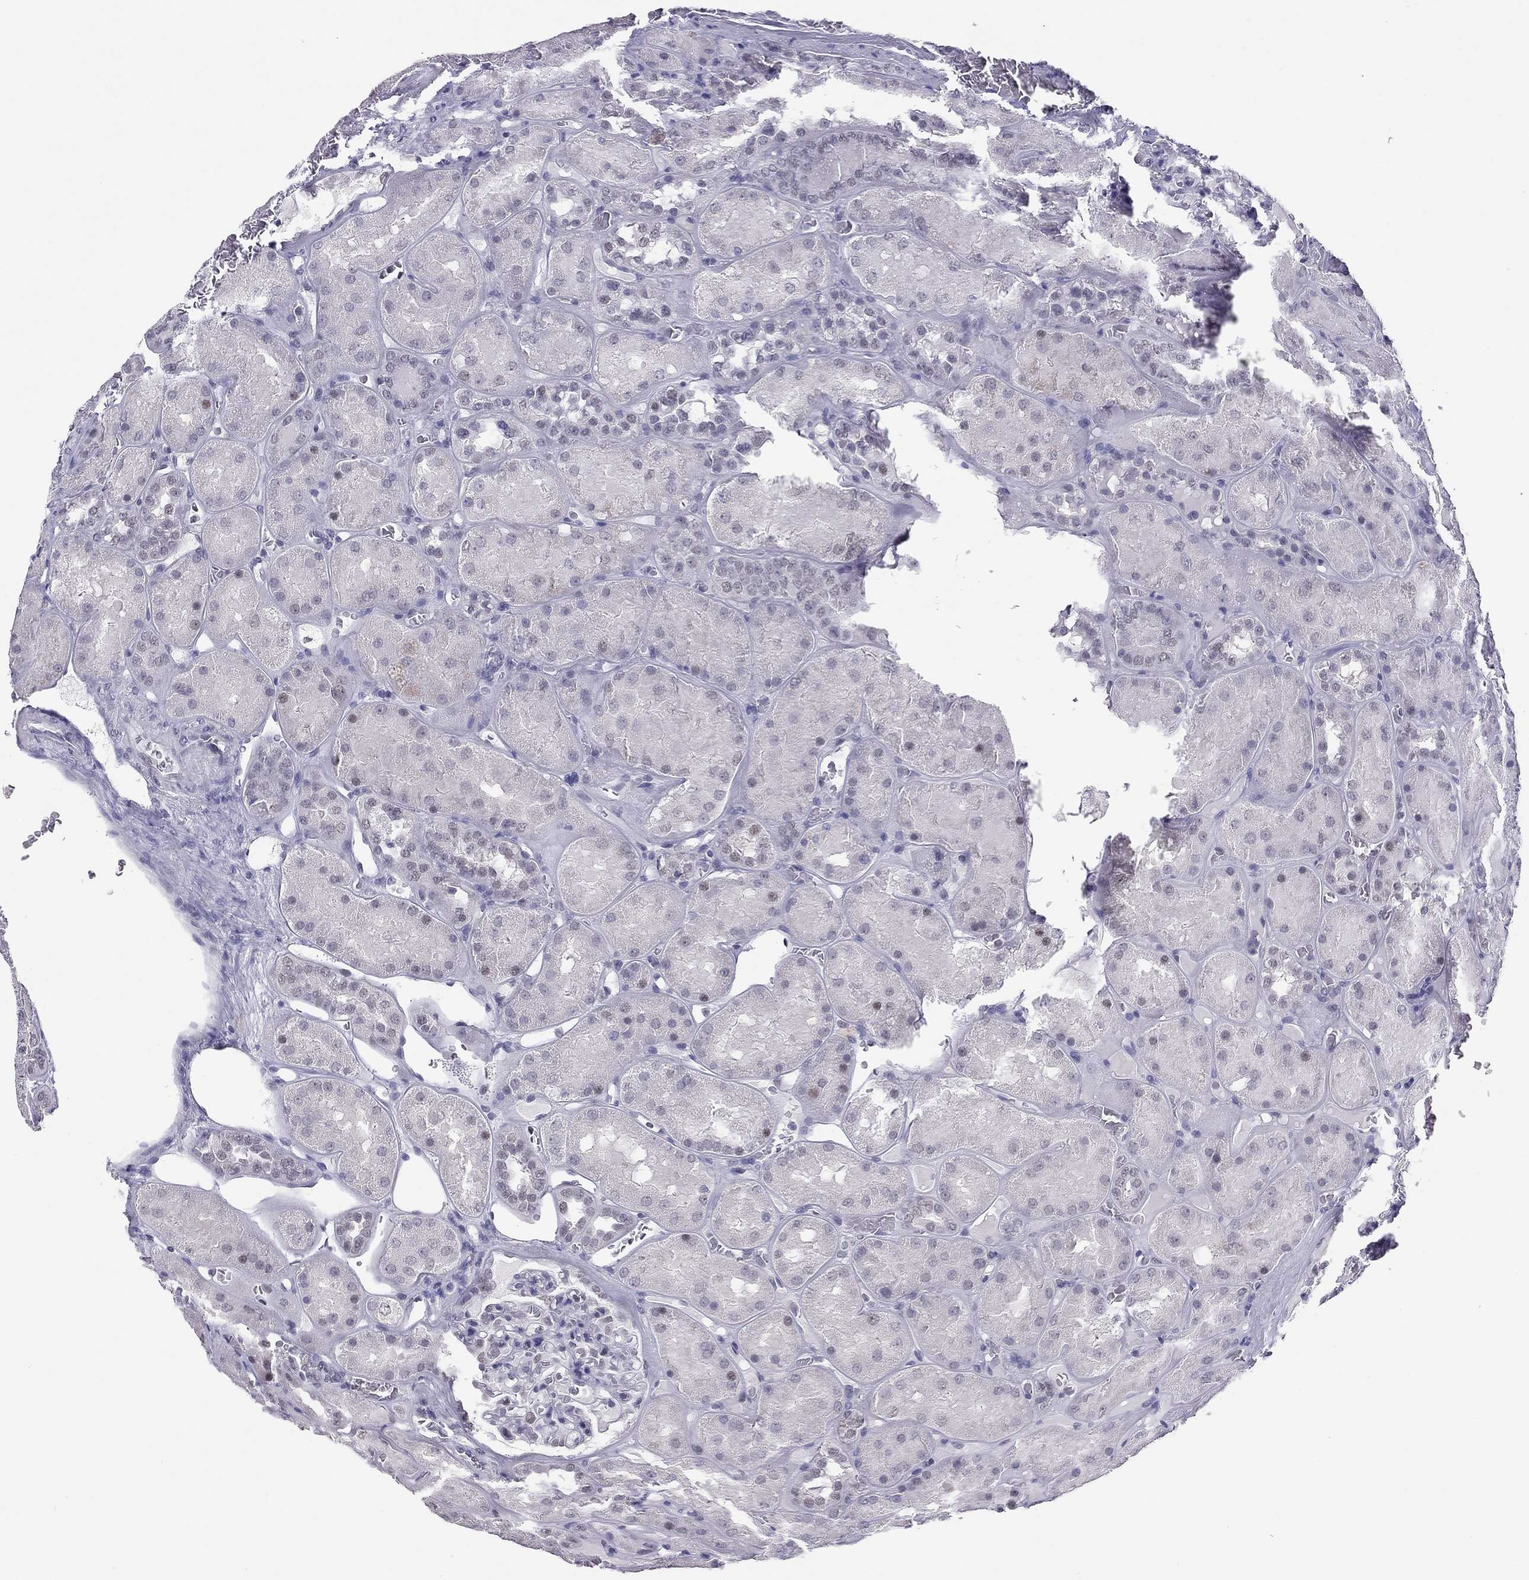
{"staining": {"intensity": "negative", "quantity": "none", "location": "none"}, "tissue": "kidney", "cell_type": "Cells in glomeruli", "image_type": "normal", "snomed": [{"axis": "morphology", "description": "Normal tissue, NOS"}, {"axis": "topography", "description": "Kidney"}], "caption": "Immunohistochemical staining of unremarkable human kidney displays no significant staining in cells in glomeruli.", "gene": "DOT1L", "patient": {"sex": "male", "age": 73}}